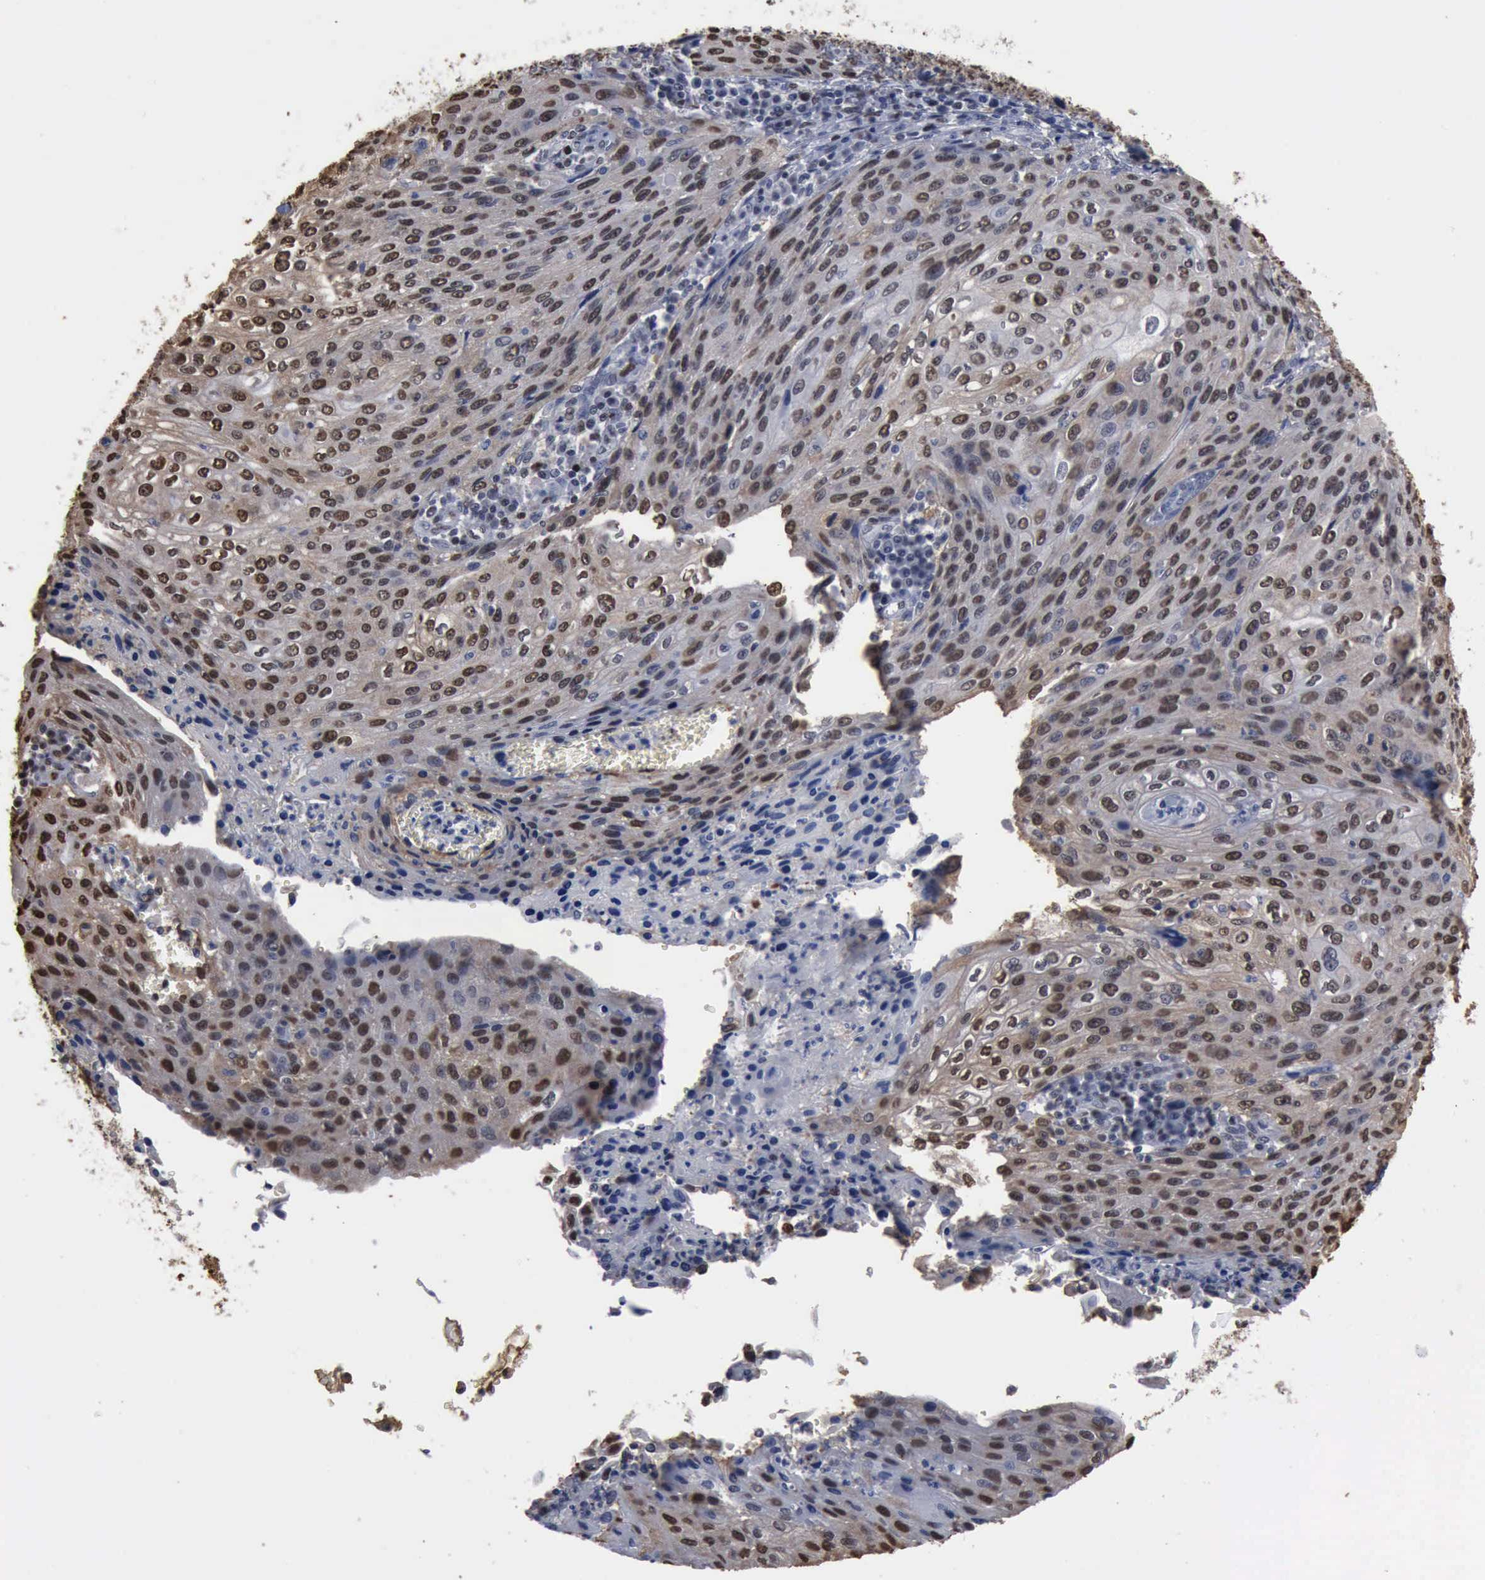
{"staining": {"intensity": "moderate", "quantity": ">75%", "location": "nuclear"}, "tissue": "cervical cancer", "cell_type": "Tumor cells", "image_type": "cancer", "snomed": [{"axis": "morphology", "description": "Squamous cell carcinoma, NOS"}, {"axis": "topography", "description": "Cervix"}], "caption": "Human cervical cancer stained for a protein (brown) displays moderate nuclear positive expression in about >75% of tumor cells.", "gene": "PCNA", "patient": {"sex": "female", "age": 32}}